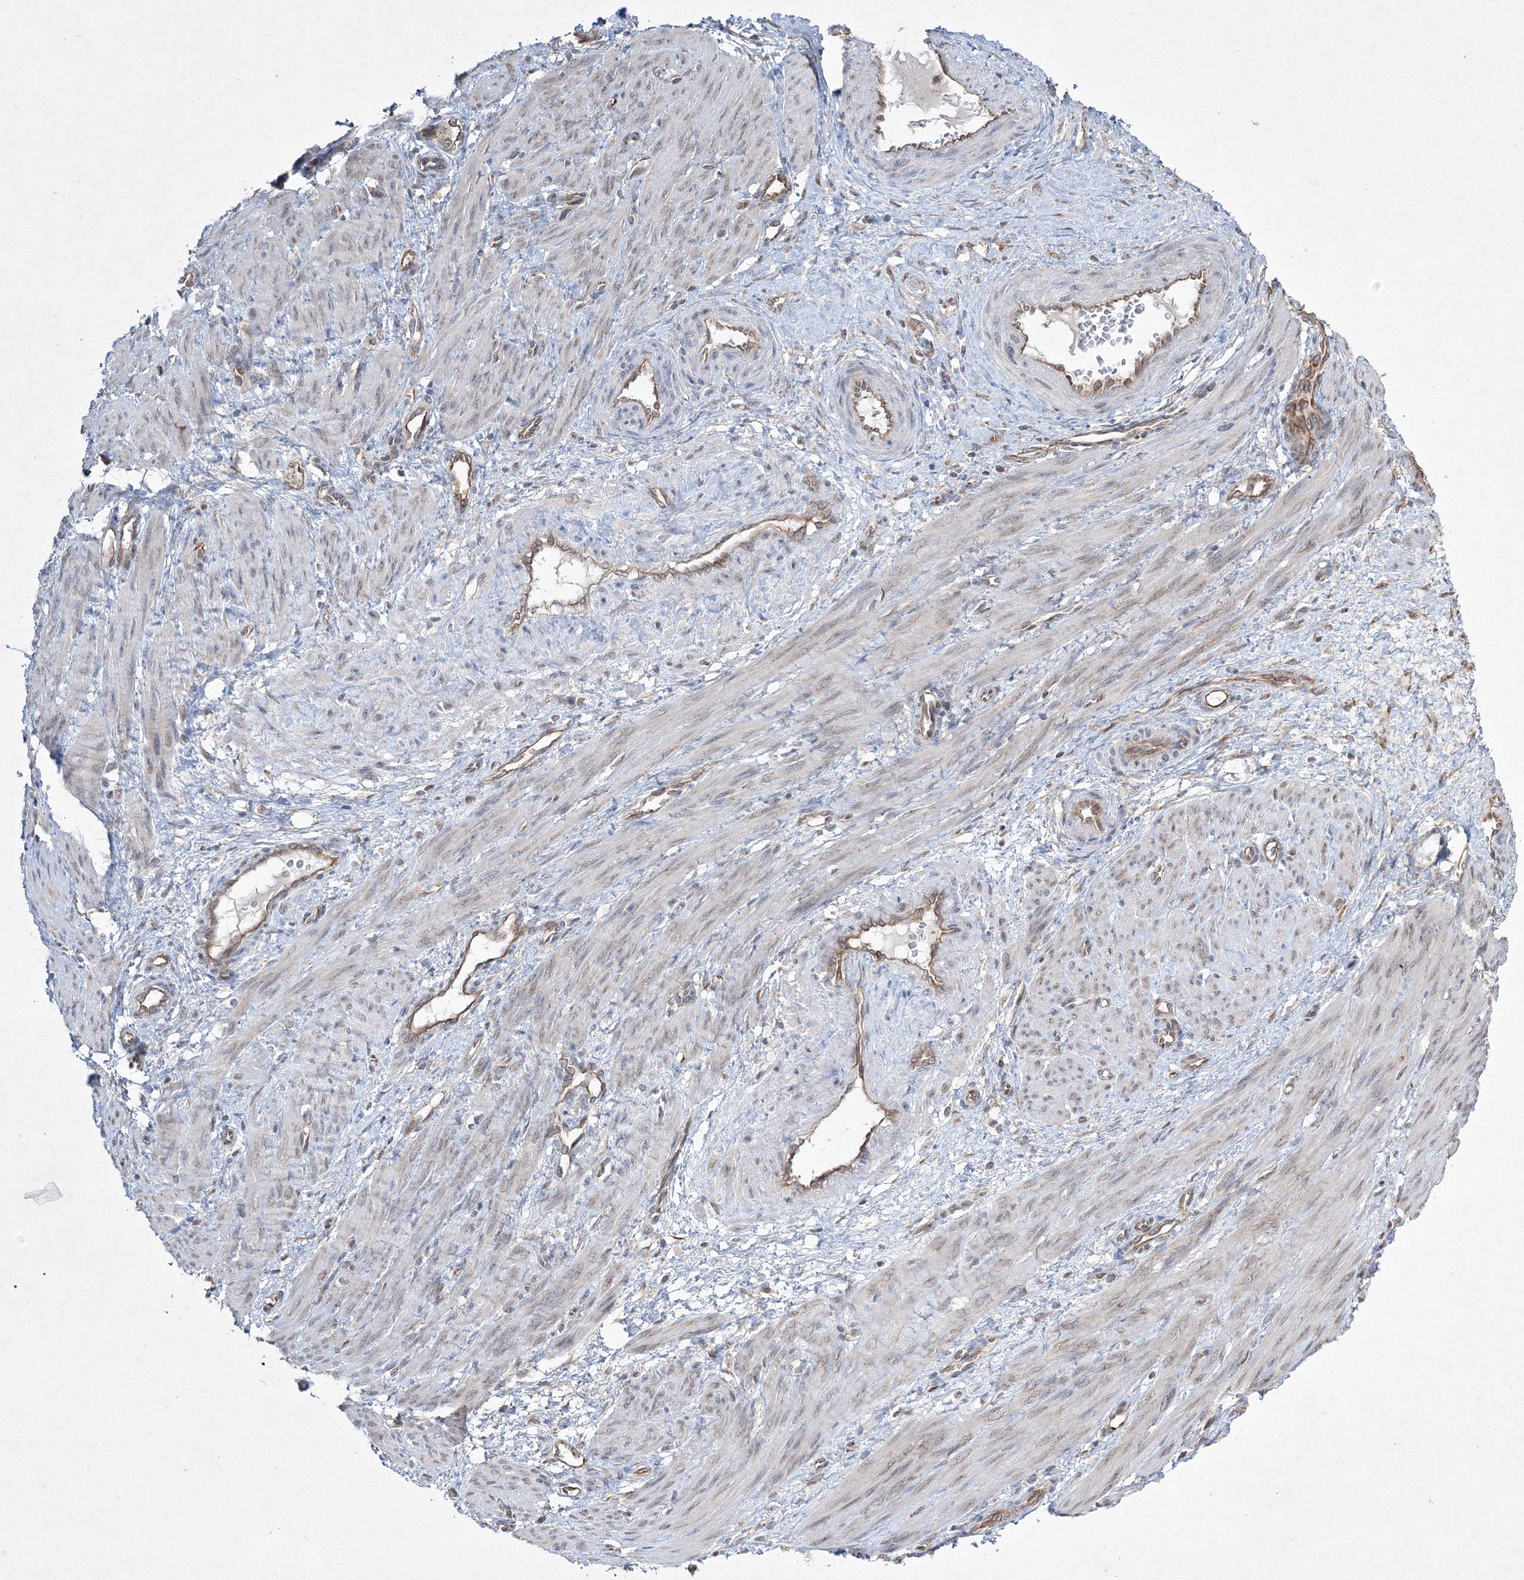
{"staining": {"intensity": "negative", "quantity": "none", "location": "none"}, "tissue": "smooth muscle", "cell_type": "Smooth muscle cells", "image_type": "normal", "snomed": [{"axis": "morphology", "description": "Normal tissue, NOS"}, {"axis": "topography", "description": "Endometrium"}], "caption": "Smooth muscle cells show no significant protein expression in benign smooth muscle. Nuclei are stained in blue.", "gene": "FBXL8", "patient": {"sex": "female", "age": 33}}